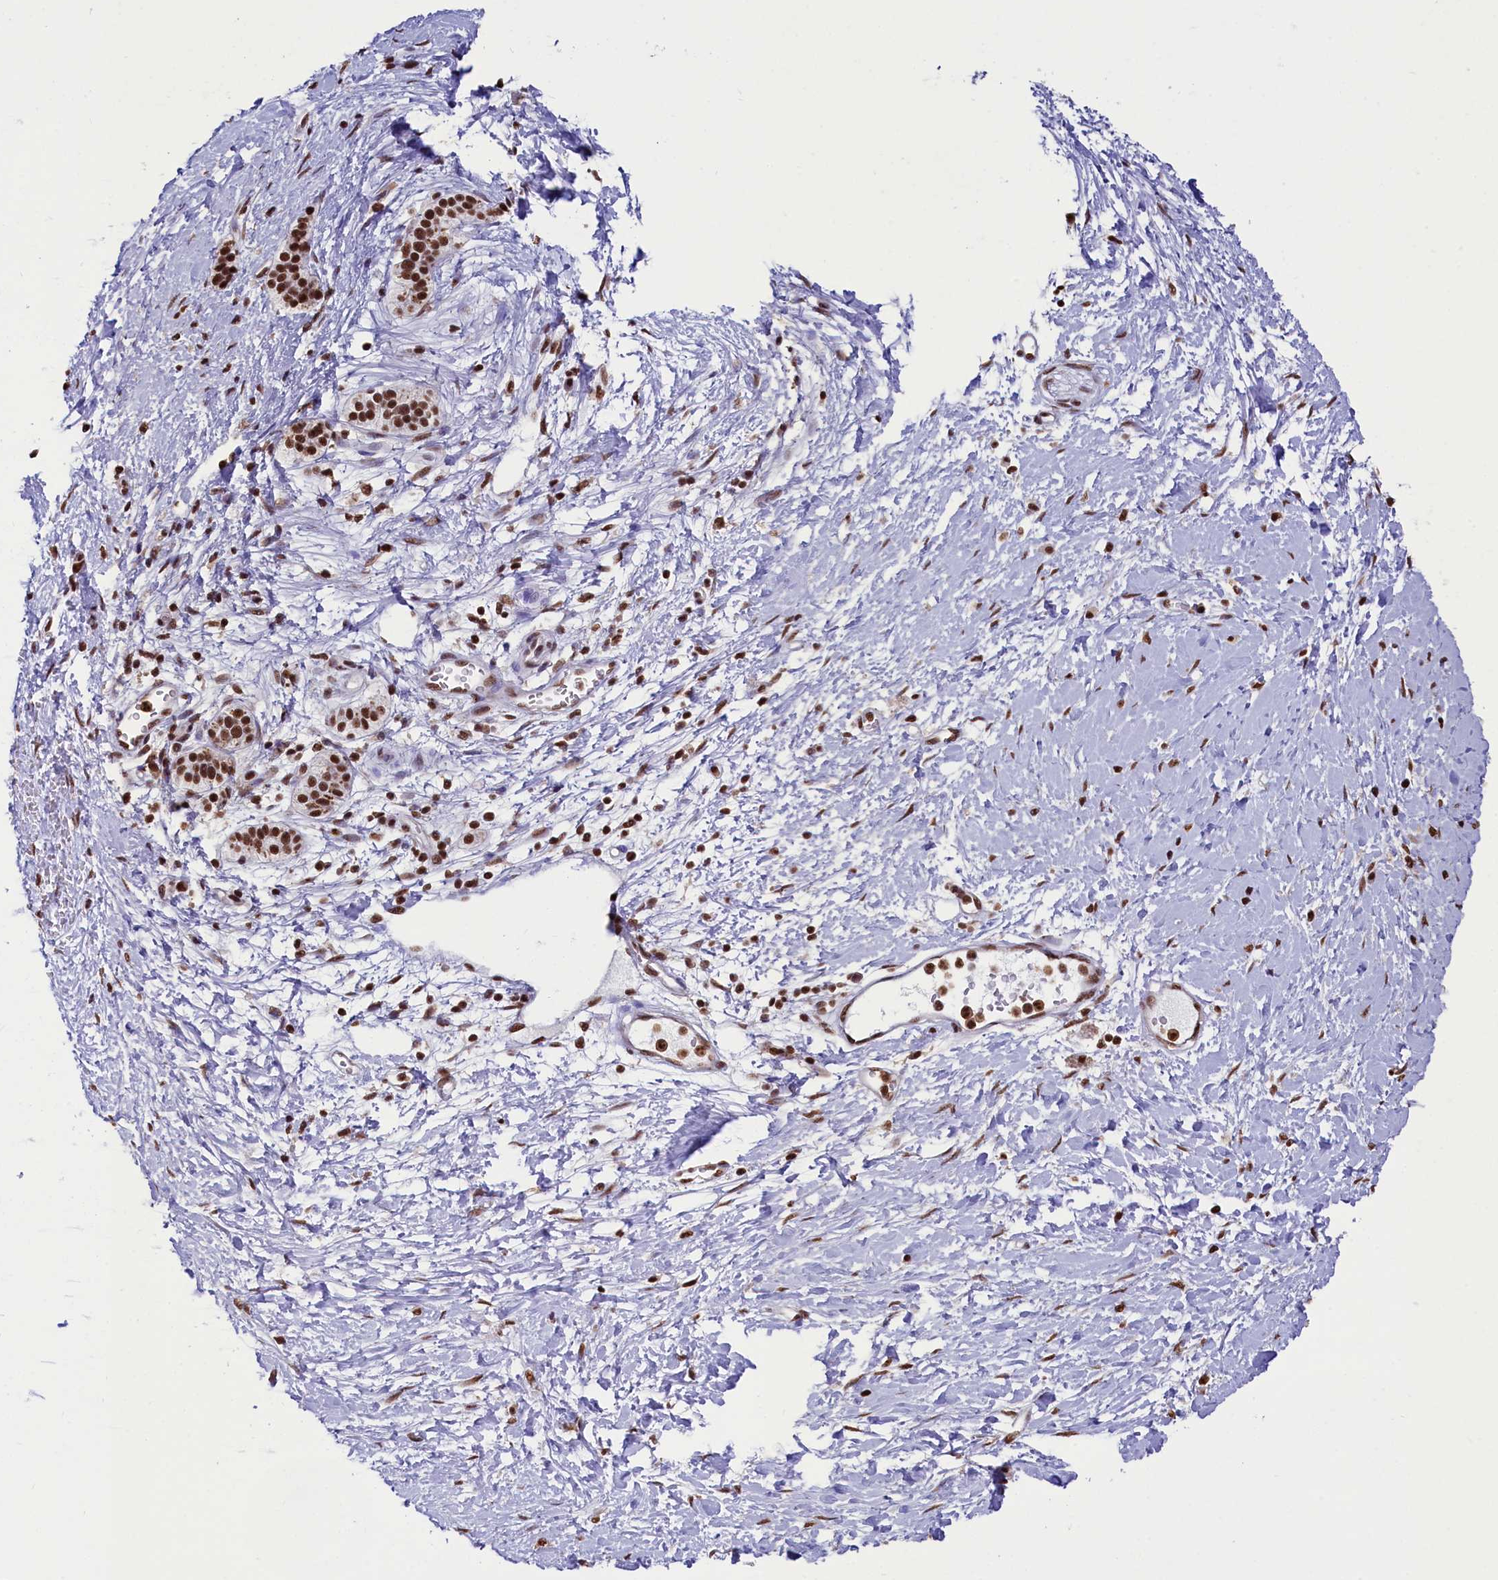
{"staining": {"intensity": "strong", "quantity": ">75%", "location": "nuclear"}, "tissue": "pancreatic cancer", "cell_type": "Tumor cells", "image_type": "cancer", "snomed": [{"axis": "morphology", "description": "Adenocarcinoma, NOS"}, {"axis": "topography", "description": "Pancreas"}], "caption": "This is a histology image of immunohistochemistry (IHC) staining of pancreatic adenocarcinoma, which shows strong expression in the nuclear of tumor cells.", "gene": "SNRPD2", "patient": {"sex": "male", "age": 50}}